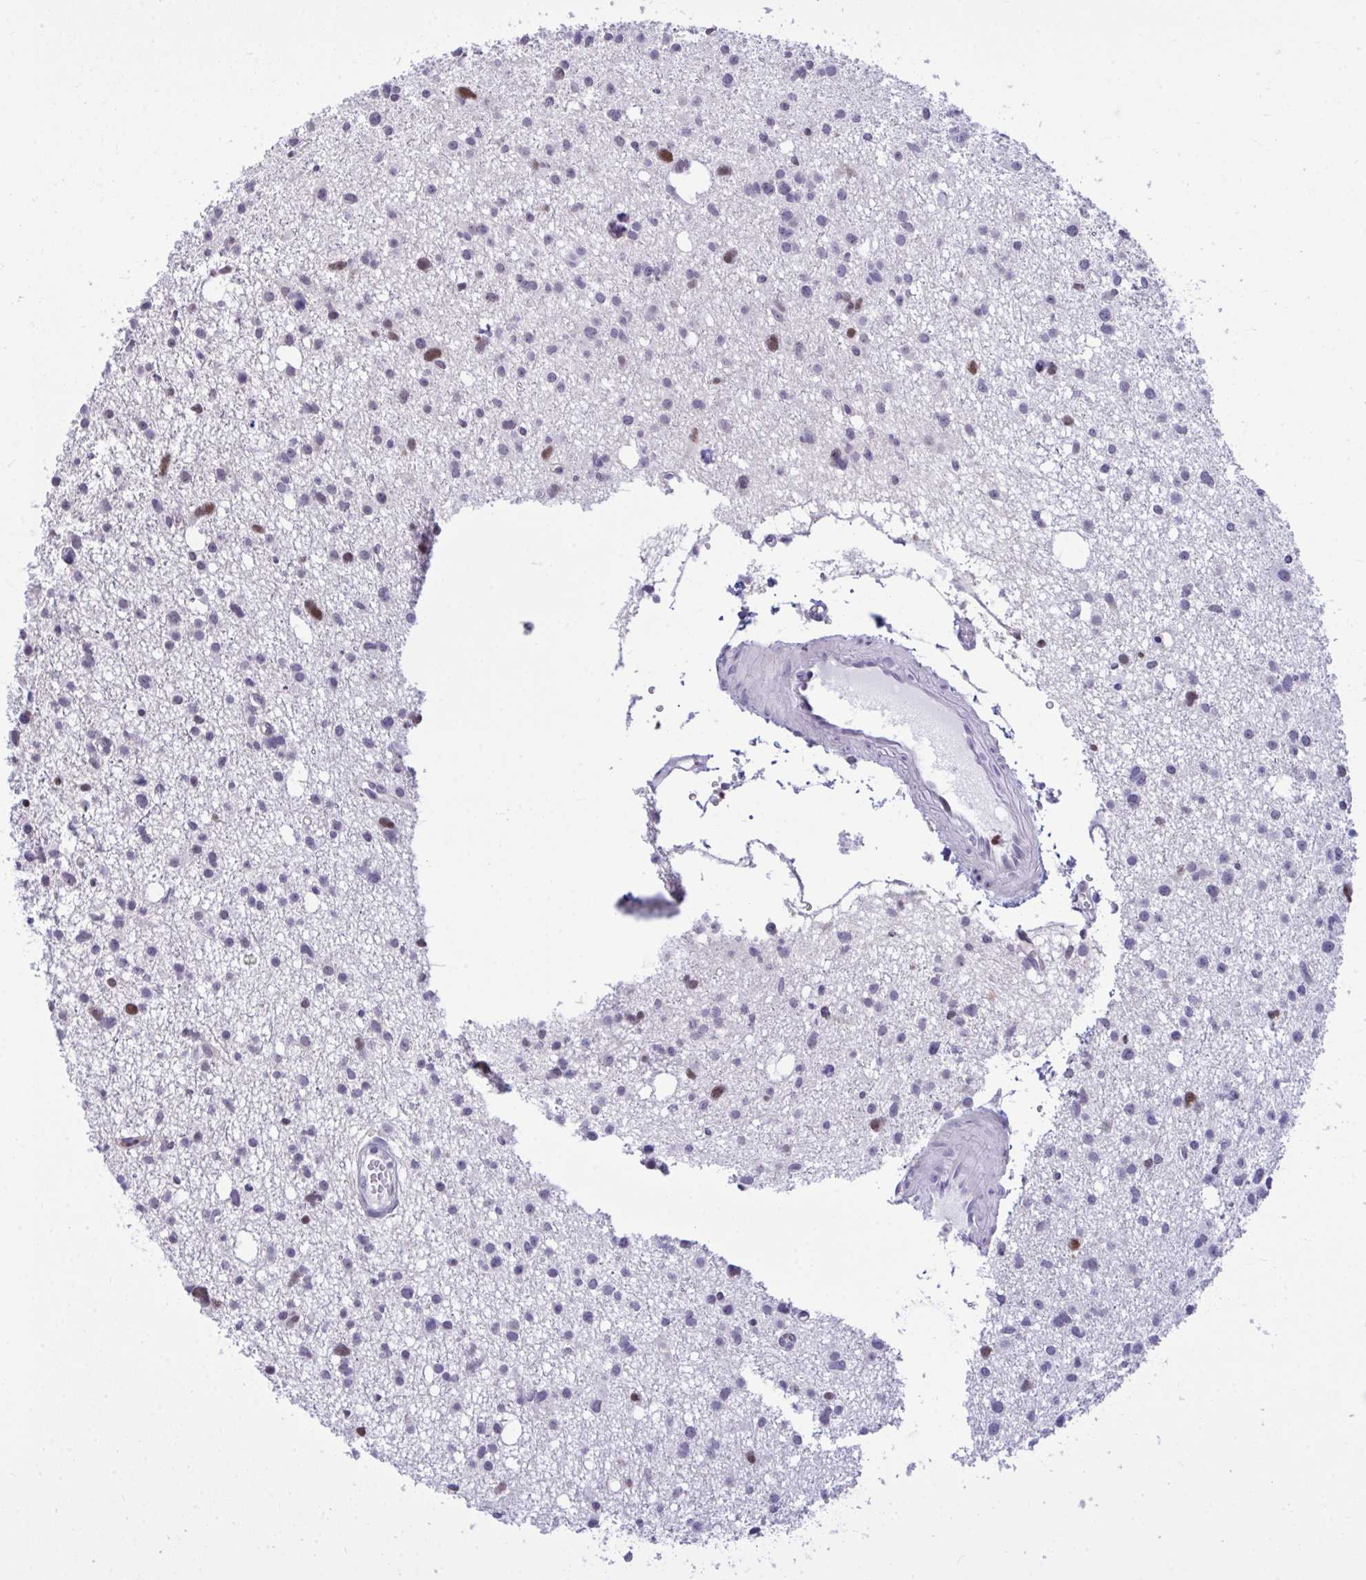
{"staining": {"intensity": "strong", "quantity": "<25%", "location": "nuclear"}, "tissue": "glioma", "cell_type": "Tumor cells", "image_type": "cancer", "snomed": [{"axis": "morphology", "description": "Glioma, malignant, High grade"}, {"axis": "topography", "description": "Brain"}], "caption": "A medium amount of strong nuclear staining is appreciated in about <25% of tumor cells in high-grade glioma (malignant) tissue.", "gene": "C1QL2", "patient": {"sex": "male", "age": 23}}